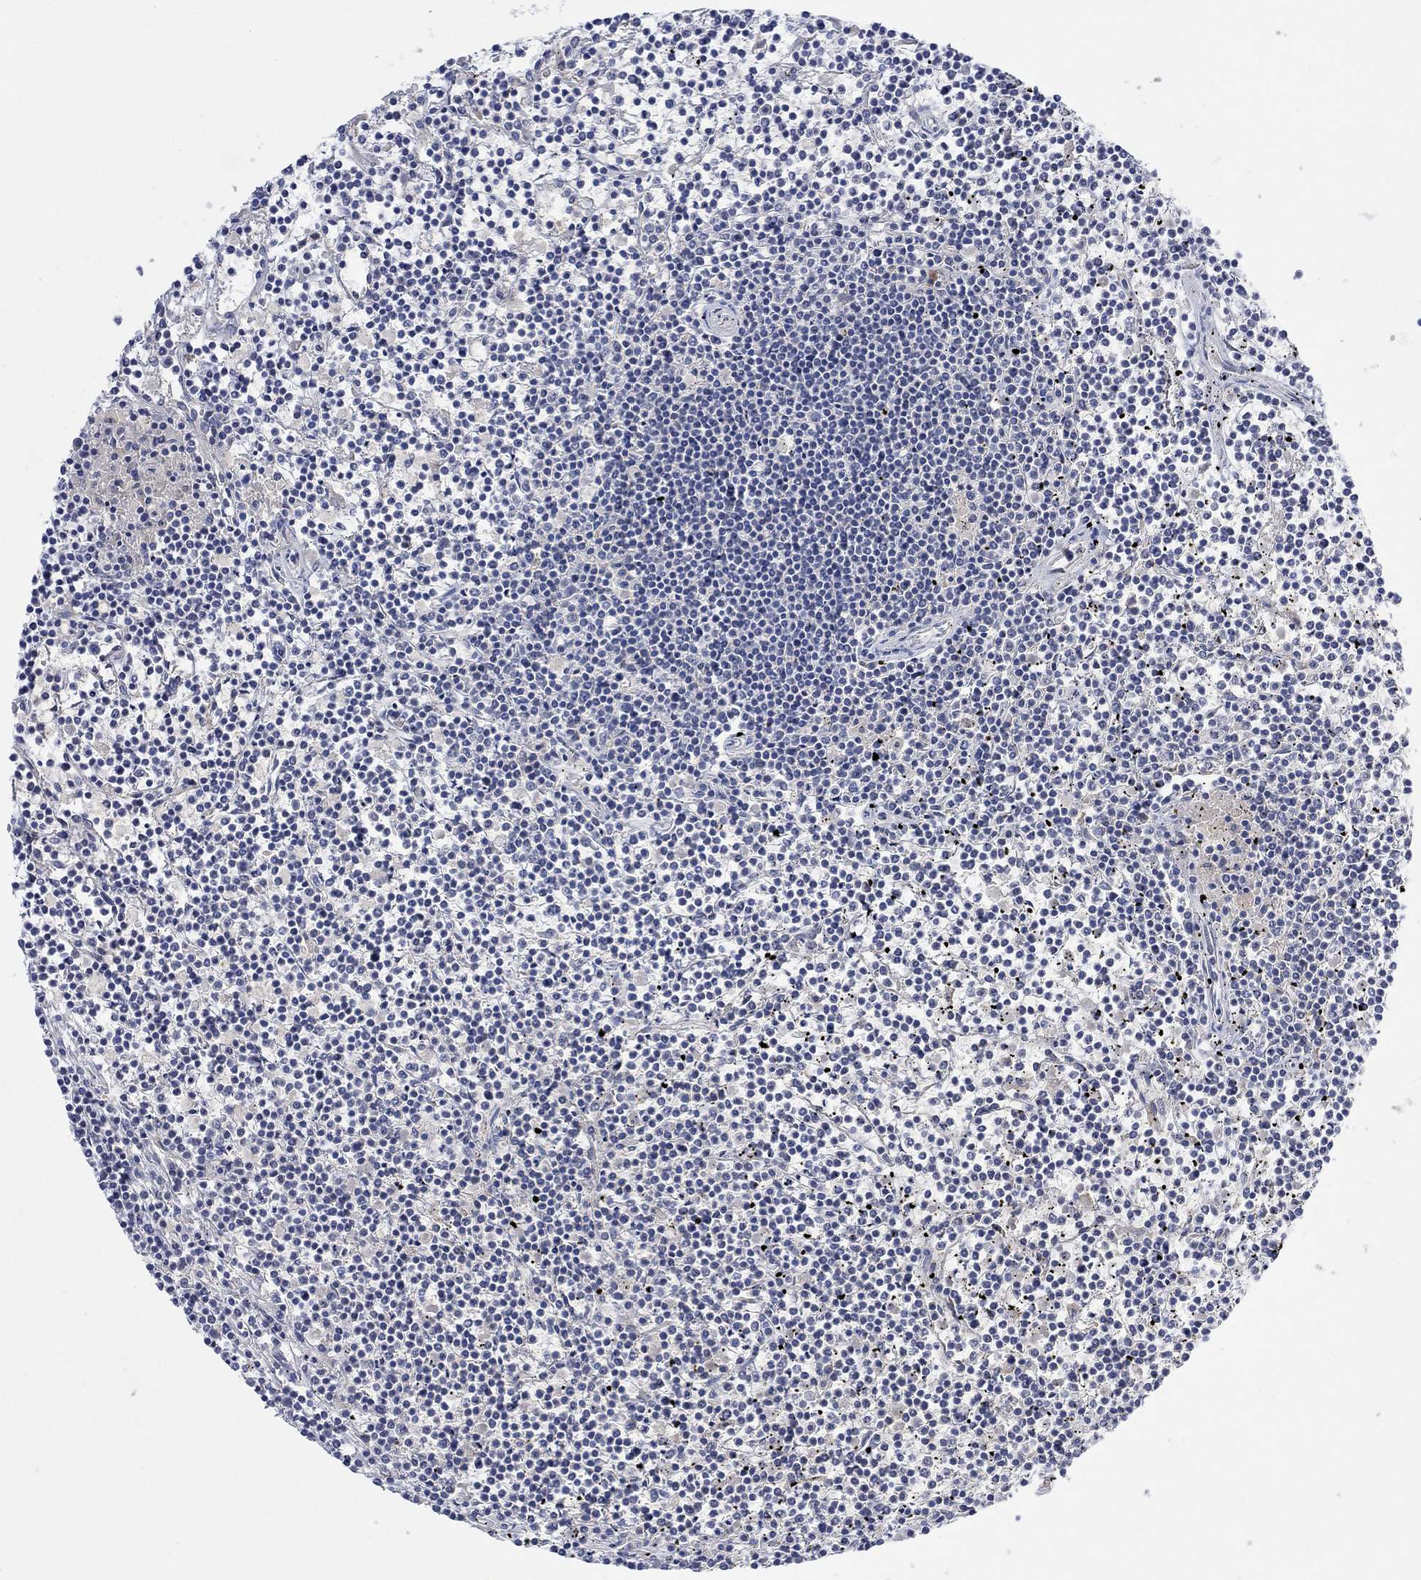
{"staining": {"intensity": "negative", "quantity": "none", "location": "none"}, "tissue": "lymphoma", "cell_type": "Tumor cells", "image_type": "cancer", "snomed": [{"axis": "morphology", "description": "Malignant lymphoma, non-Hodgkin's type, Low grade"}, {"axis": "topography", "description": "Spleen"}], "caption": "A photomicrograph of low-grade malignant lymphoma, non-Hodgkin's type stained for a protein displays no brown staining in tumor cells. (DAB immunohistochemistry with hematoxylin counter stain).", "gene": "MSTN", "patient": {"sex": "female", "age": 19}}